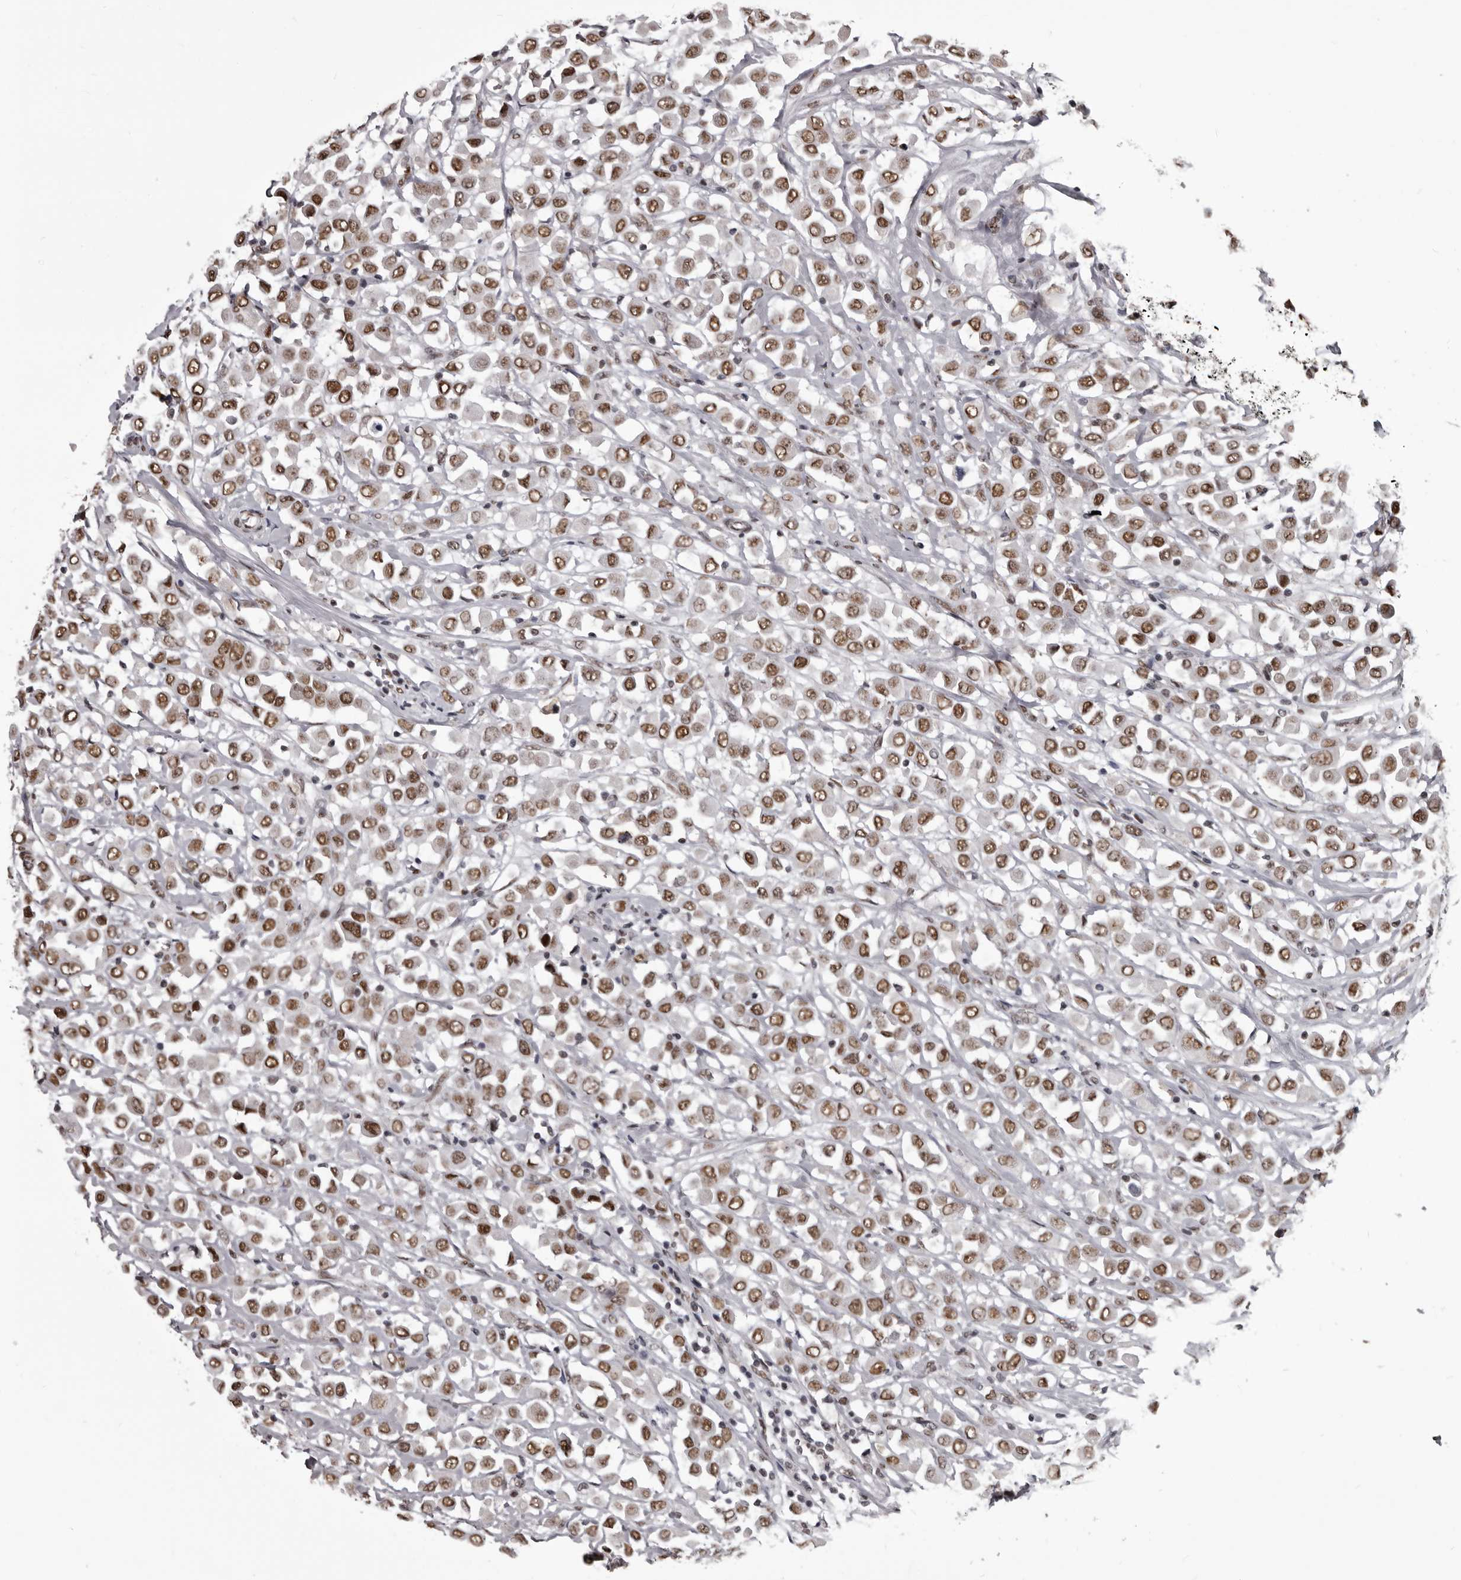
{"staining": {"intensity": "moderate", "quantity": ">75%", "location": "nuclear"}, "tissue": "breast cancer", "cell_type": "Tumor cells", "image_type": "cancer", "snomed": [{"axis": "morphology", "description": "Duct carcinoma"}, {"axis": "topography", "description": "Breast"}], "caption": "Immunohistochemical staining of breast cancer demonstrates medium levels of moderate nuclear protein expression in approximately >75% of tumor cells.", "gene": "NUMA1", "patient": {"sex": "female", "age": 61}}